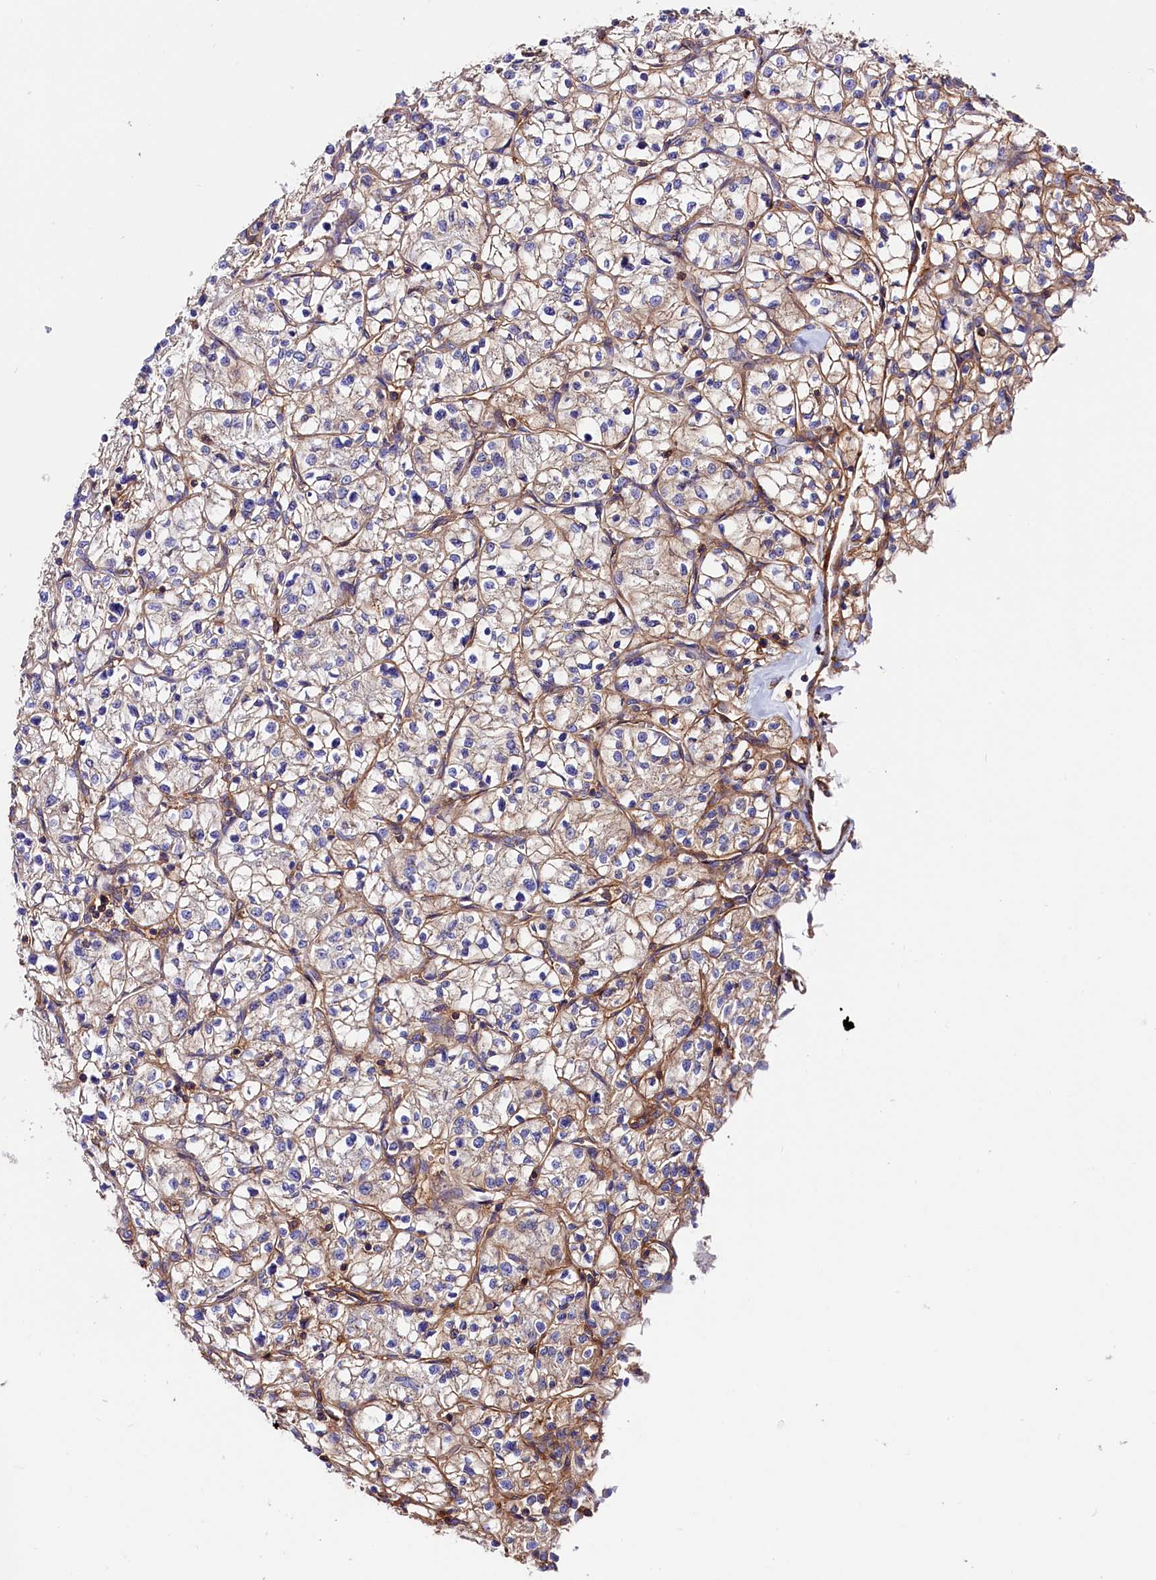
{"staining": {"intensity": "negative", "quantity": "none", "location": "none"}, "tissue": "renal cancer", "cell_type": "Tumor cells", "image_type": "cancer", "snomed": [{"axis": "morphology", "description": "Adenocarcinoma, NOS"}, {"axis": "topography", "description": "Kidney"}], "caption": "Immunohistochemistry (IHC) photomicrograph of neoplastic tissue: renal adenocarcinoma stained with DAB (3,3'-diaminobenzidine) exhibits no significant protein positivity in tumor cells. (DAB (3,3'-diaminobenzidine) immunohistochemistry (IHC) visualized using brightfield microscopy, high magnification).", "gene": "ATP2B4", "patient": {"sex": "female", "age": 64}}